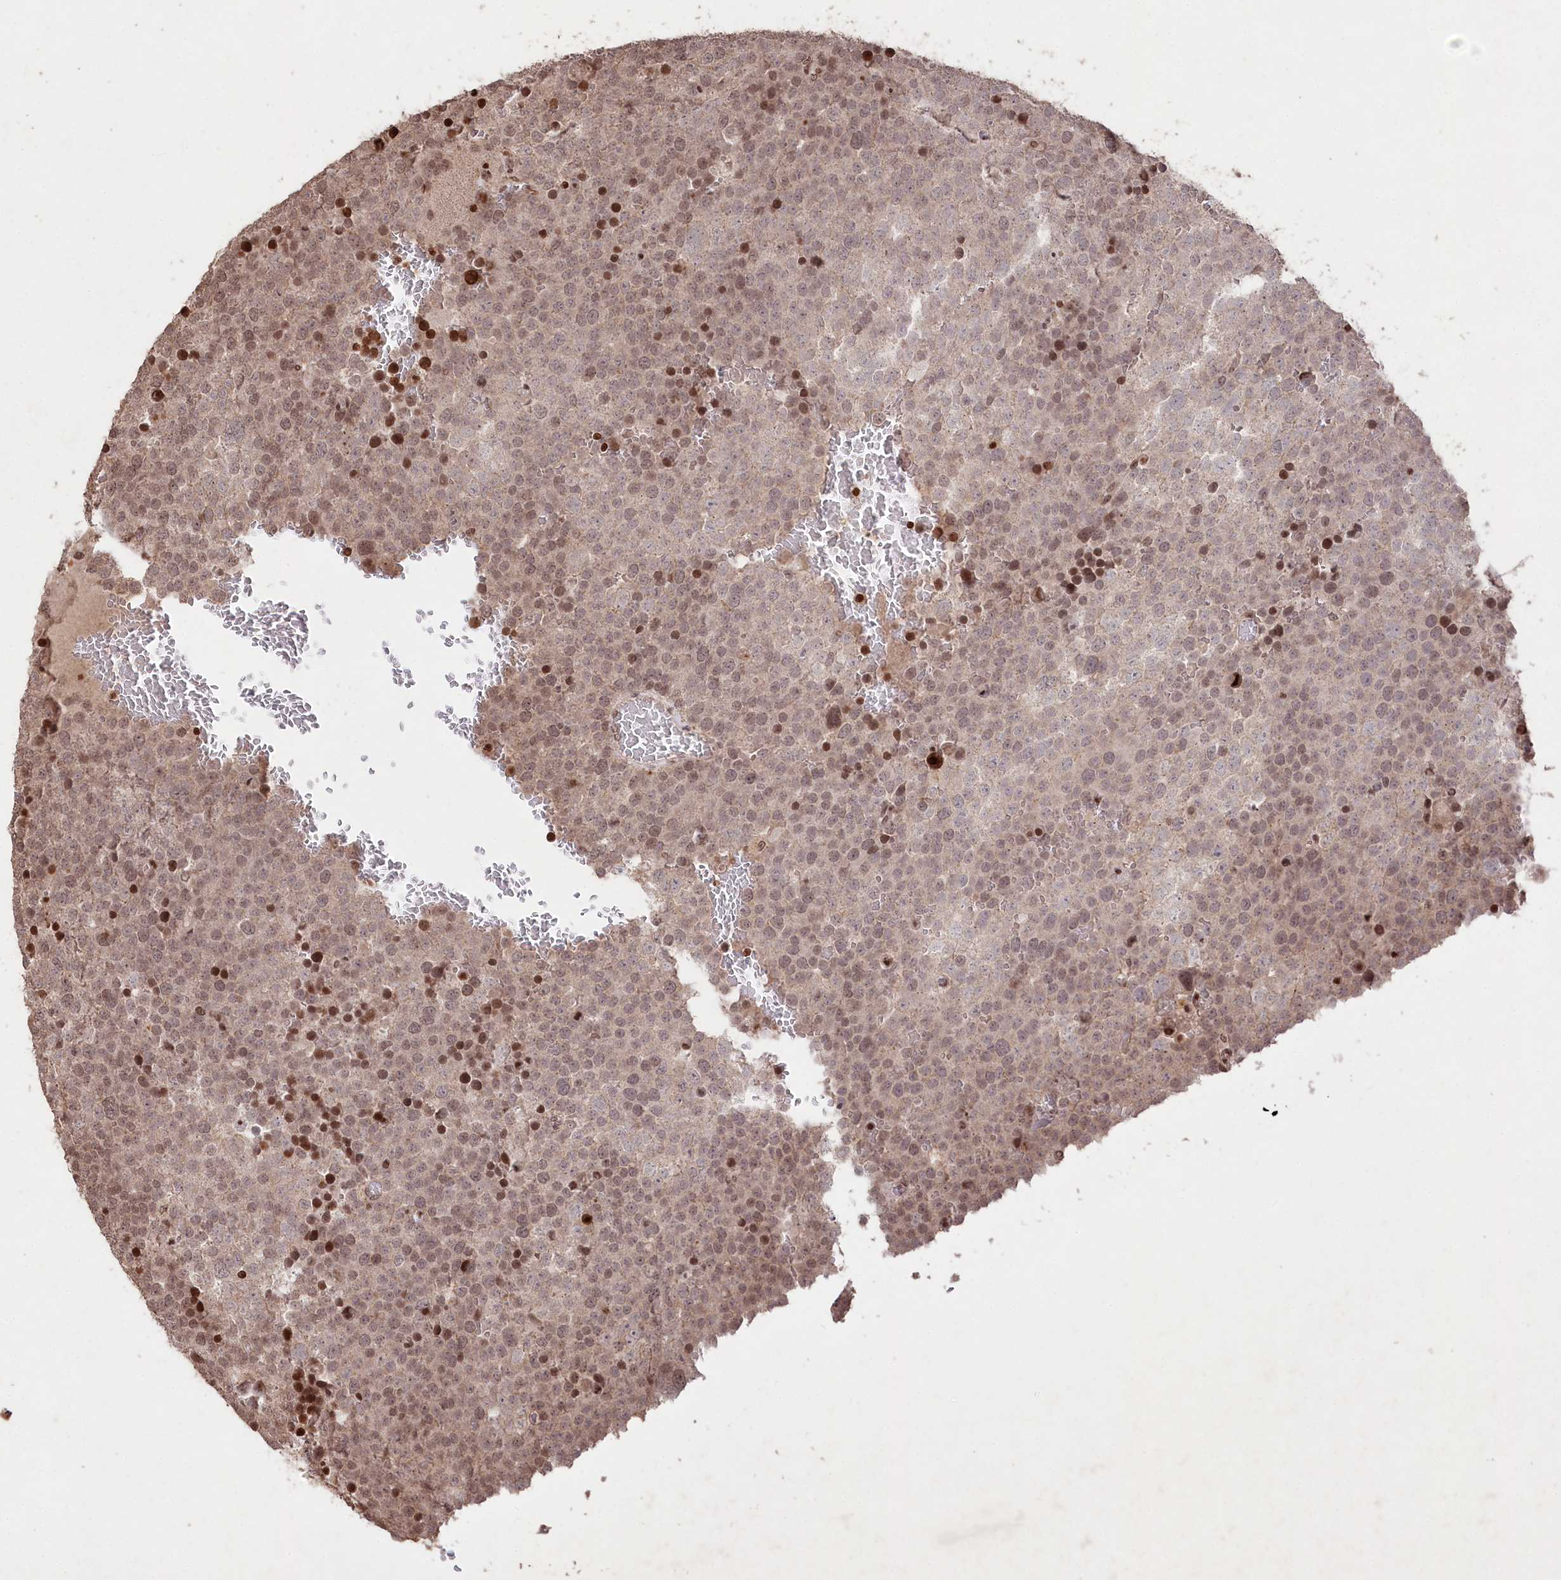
{"staining": {"intensity": "moderate", "quantity": ">75%", "location": "nuclear"}, "tissue": "testis cancer", "cell_type": "Tumor cells", "image_type": "cancer", "snomed": [{"axis": "morphology", "description": "Seminoma, NOS"}, {"axis": "topography", "description": "Testis"}], "caption": "Human testis cancer (seminoma) stained with a brown dye exhibits moderate nuclear positive expression in approximately >75% of tumor cells.", "gene": "CCSER2", "patient": {"sex": "male", "age": 71}}